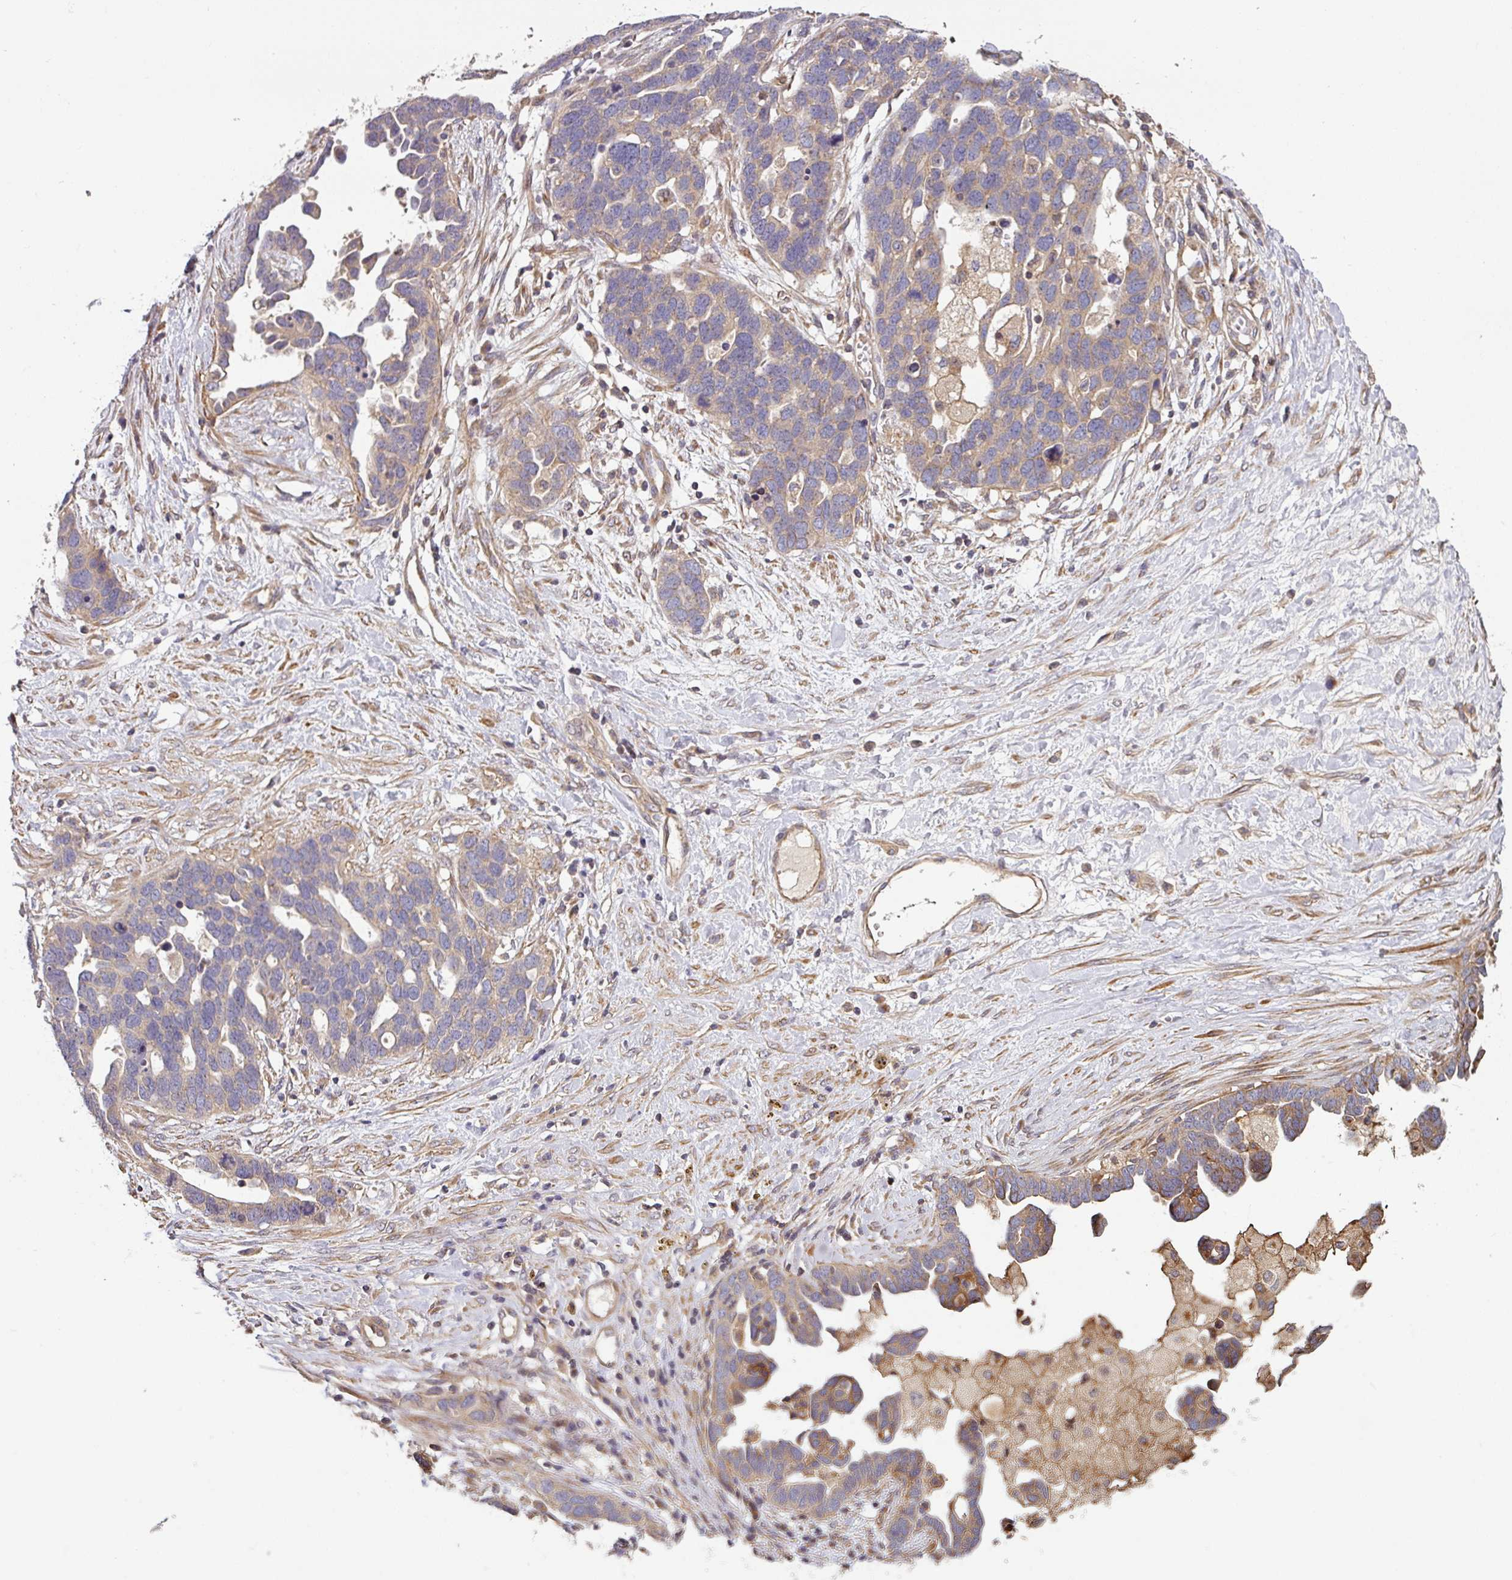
{"staining": {"intensity": "weak", "quantity": "25%-75%", "location": "cytoplasmic/membranous"}, "tissue": "ovarian cancer", "cell_type": "Tumor cells", "image_type": "cancer", "snomed": [{"axis": "morphology", "description": "Cystadenocarcinoma, serous, NOS"}, {"axis": "topography", "description": "Ovary"}], "caption": "Ovarian cancer (serous cystadenocarcinoma) tissue reveals weak cytoplasmic/membranous expression in about 25%-75% of tumor cells", "gene": "SIK1", "patient": {"sex": "female", "age": 54}}